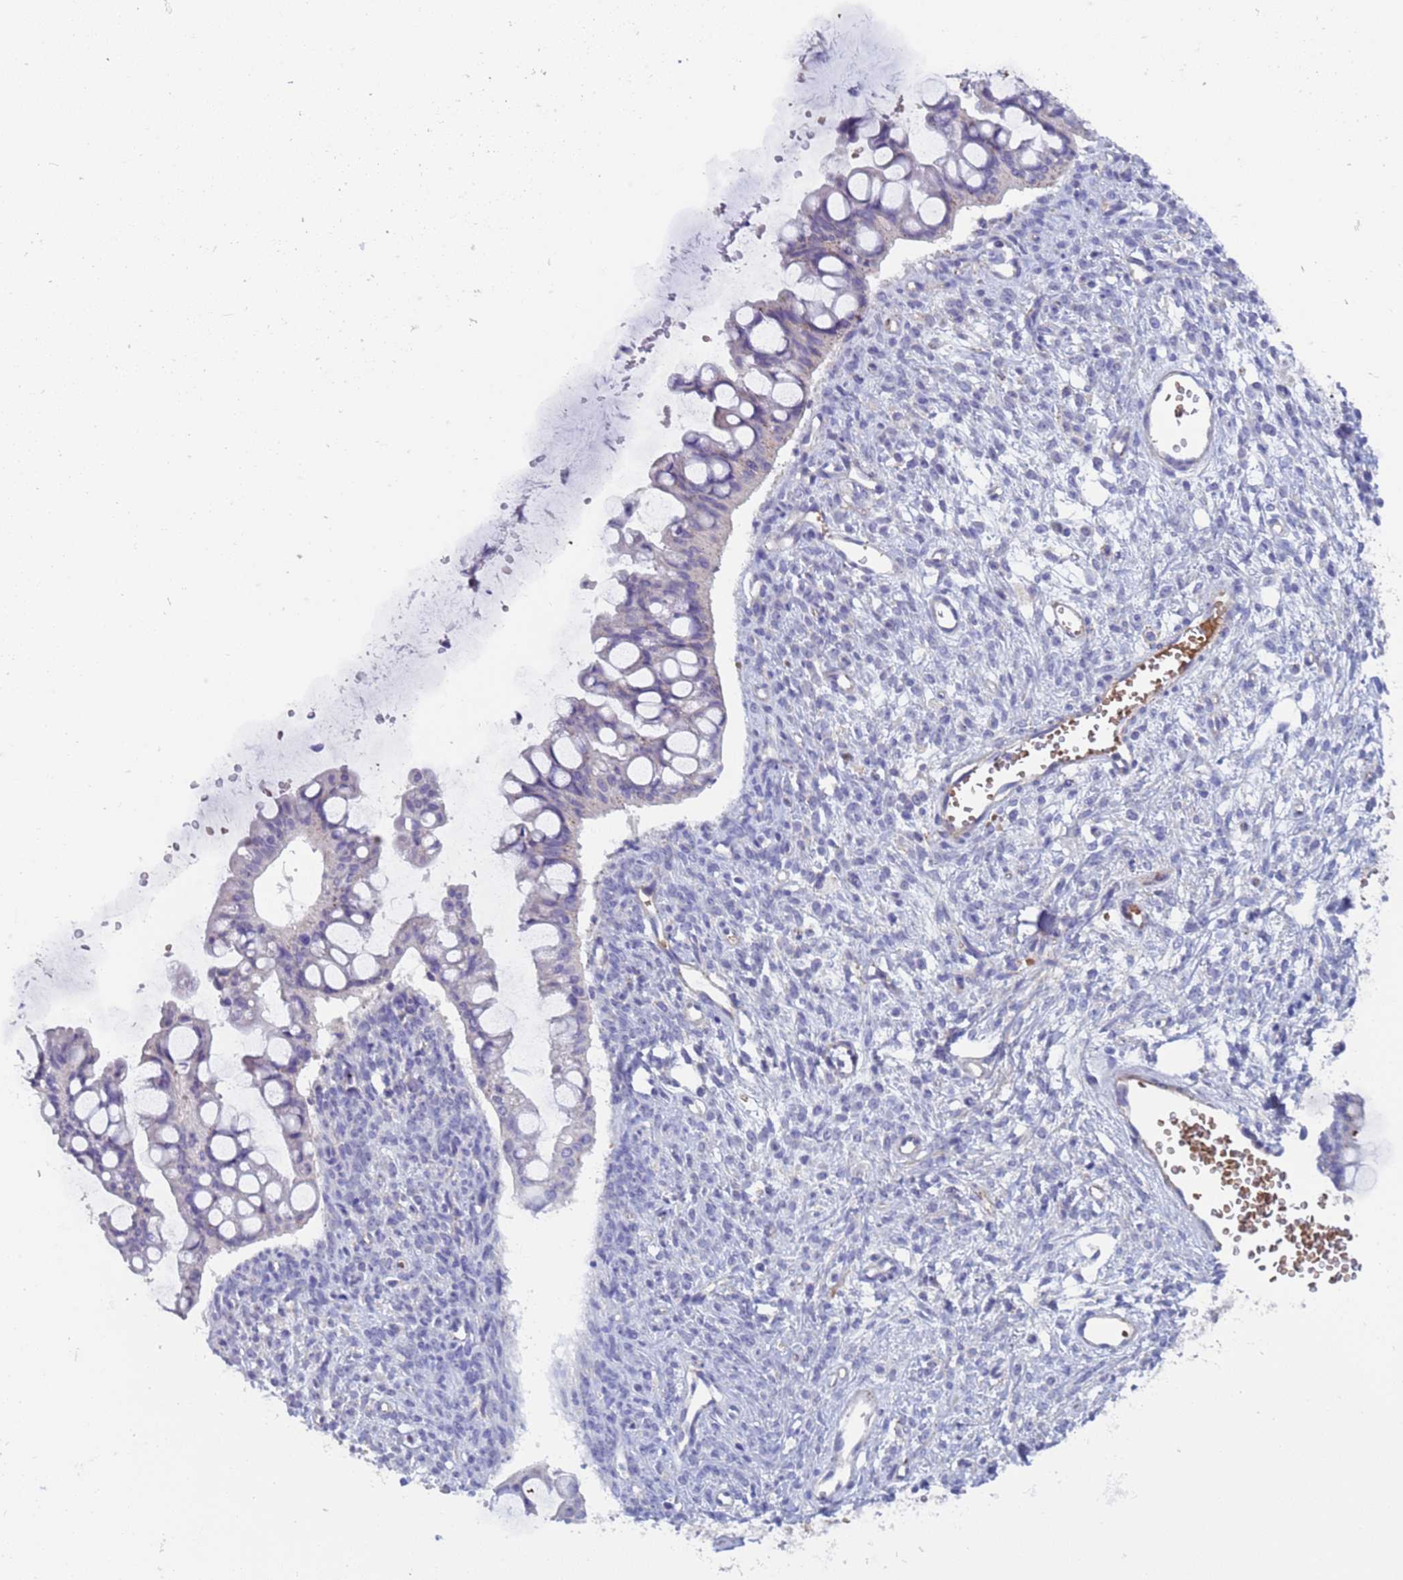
{"staining": {"intensity": "negative", "quantity": "none", "location": "none"}, "tissue": "ovarian cancer", "cell_type": "Tumor cells", "image_type": "cancer", "snomed": [{"axis": "morphology", "description": "Cystadenocarcinoma, mucinous, NOS"}, {"axis": "topography", "description": "Ovary"}], "caption": "Immunohistochemical staining of human ovarian mucinous cystadenocarcinoma reveals no significant positivity in tumor cells.", "gene": "KBTBD3", "patient": {"sex": "female", "age": 73}}